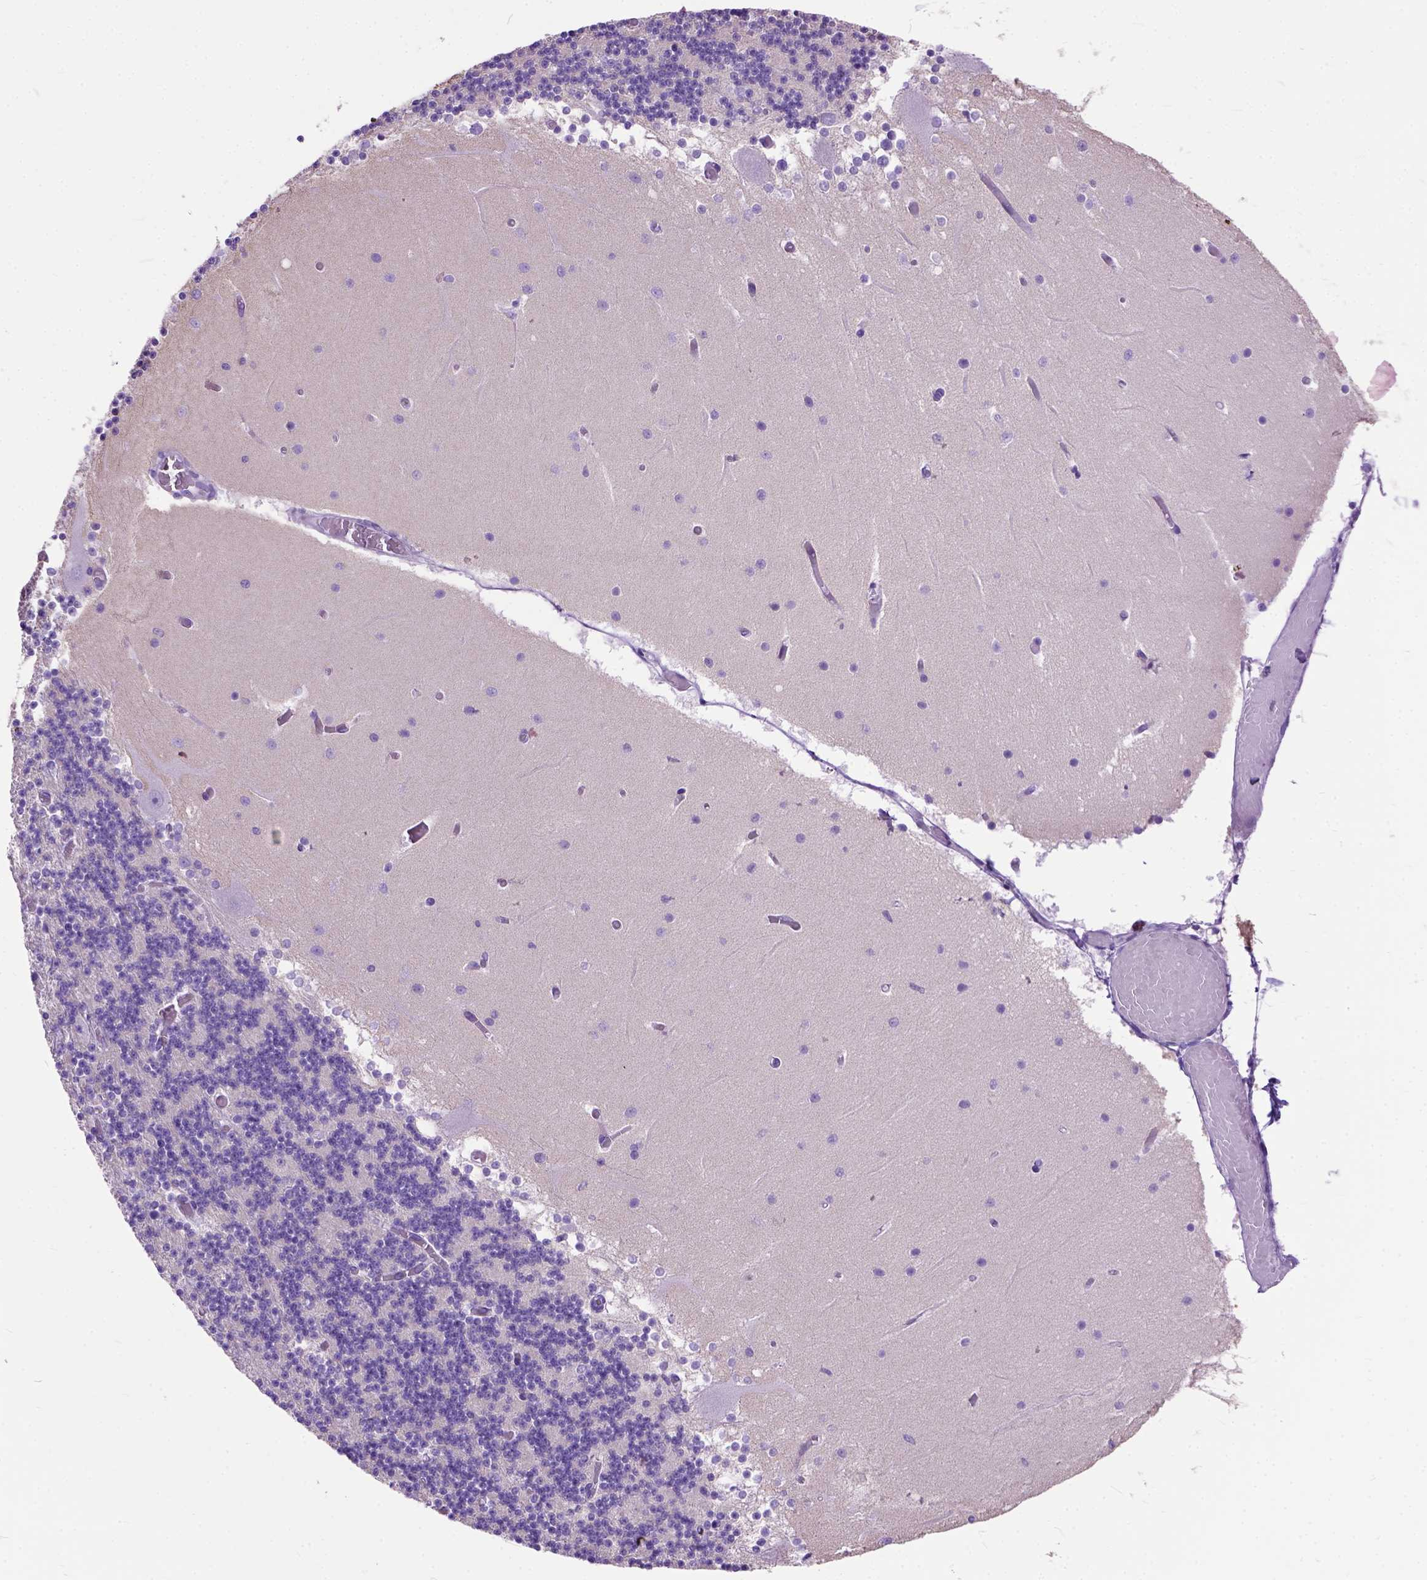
{"staining": {"intensity": "negative", "quantity": "none", "location": "none"}, "tissue": "cerebellum", "cell_type": "Cells in granular layer", "image_type": "normal", "snomed": [{"axis": "morphology", "description": "Normal tissue, NOS"}, {"axis": "topography", "description": "Cerebellum"}], "caption": "Histopathology image shows no significant protein staining in cells in granular layer of benign cerebellum.", "gene": "ODAD3", "patient": {"sex": "female", "age": 28}}